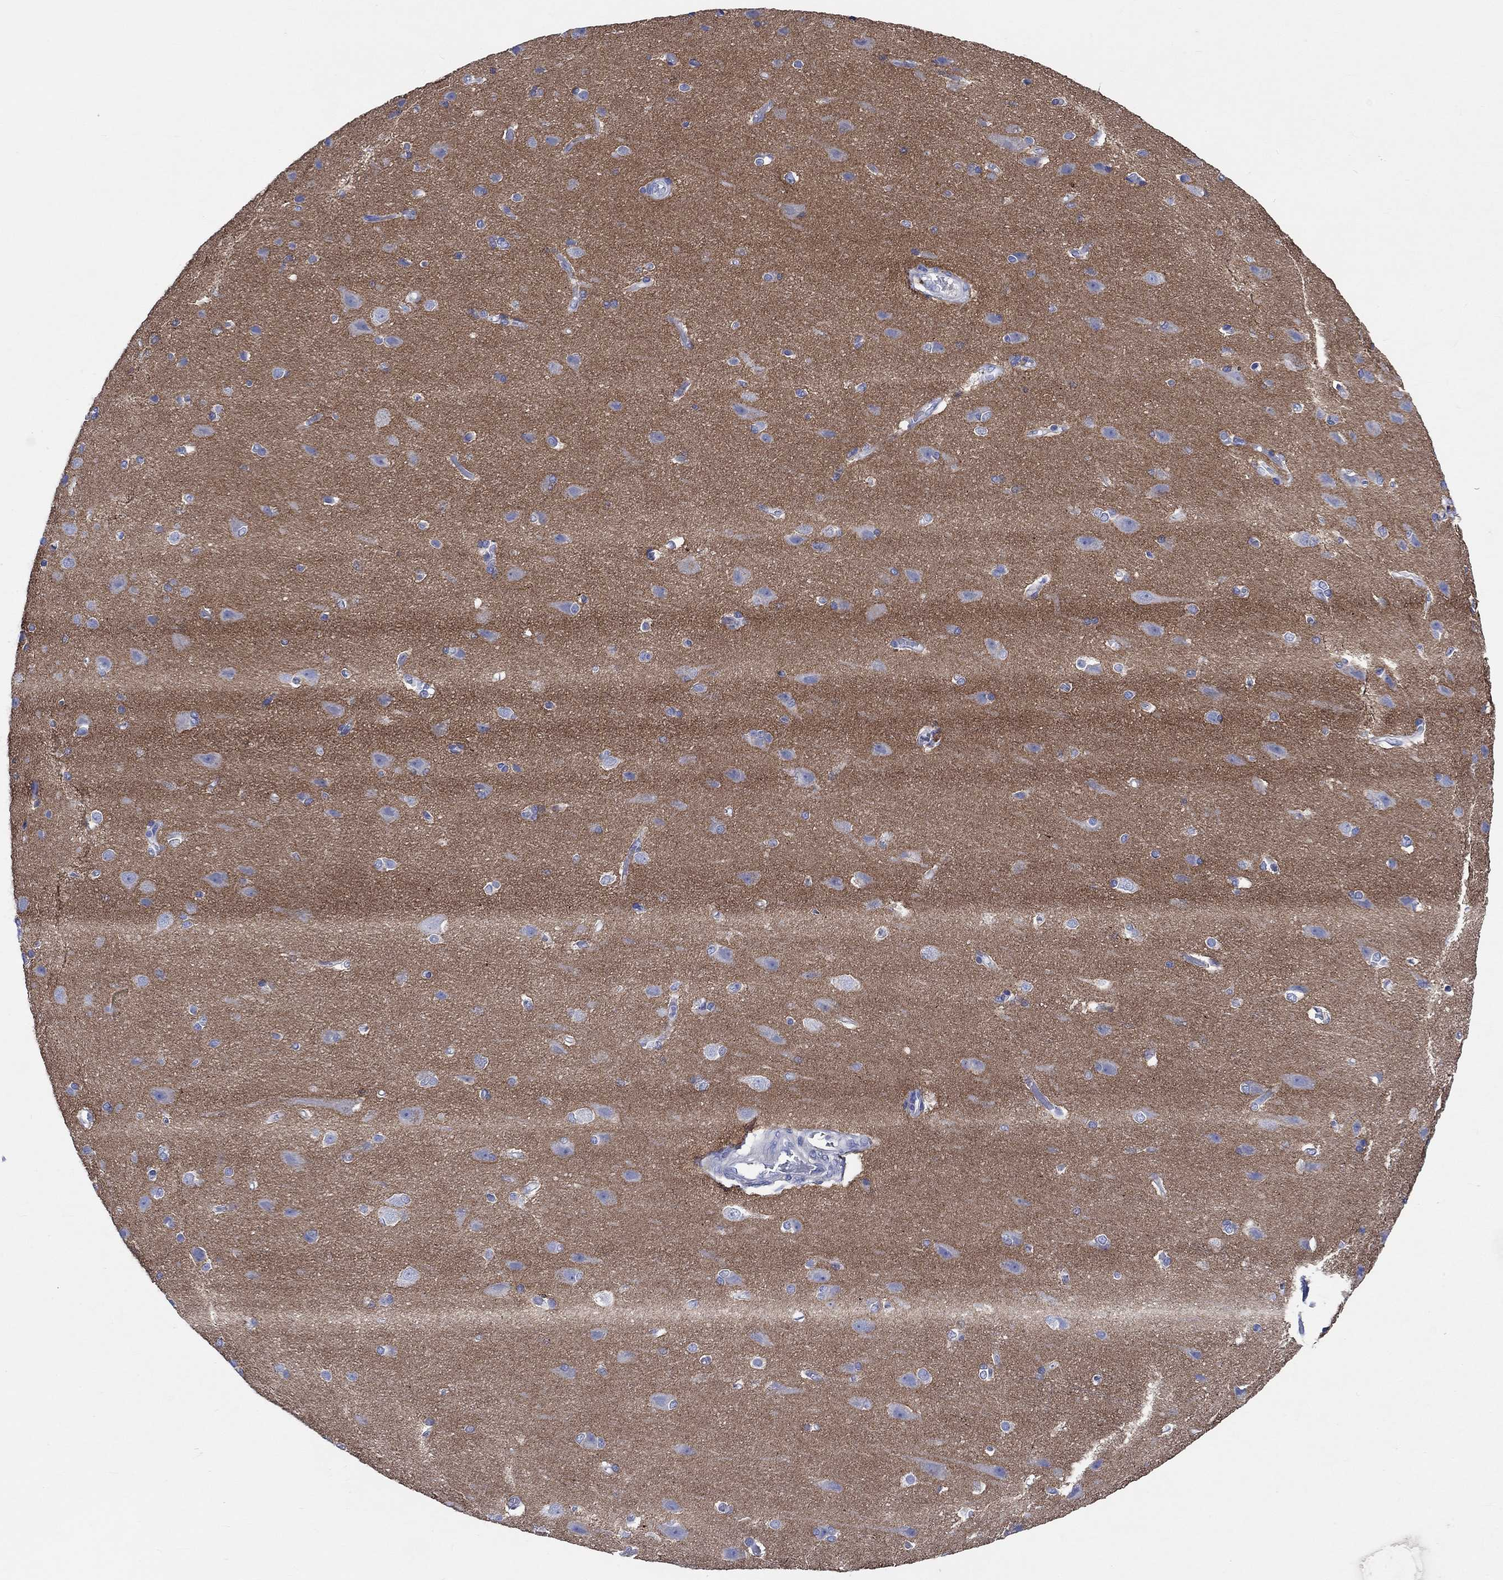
{"staining": {"intensity": "negative", "quantity": "none", "location": "none"}, "tissue": "cerebral cortex", "cell_type": "Endothelial cells", "image_type": "normal", "snomed": [{"axis": "morphology", "description": "Normal tissue, NOS"}, {"axis": "topography", "description": "Cerebral cortex"}], "caption": "Immunohistochemical staining of unremarkable human cerebral cortex reveals no significant expression in endothelial cells.", "gene": "SHISA4", "patient": {"sex": "male", "age": 37}}